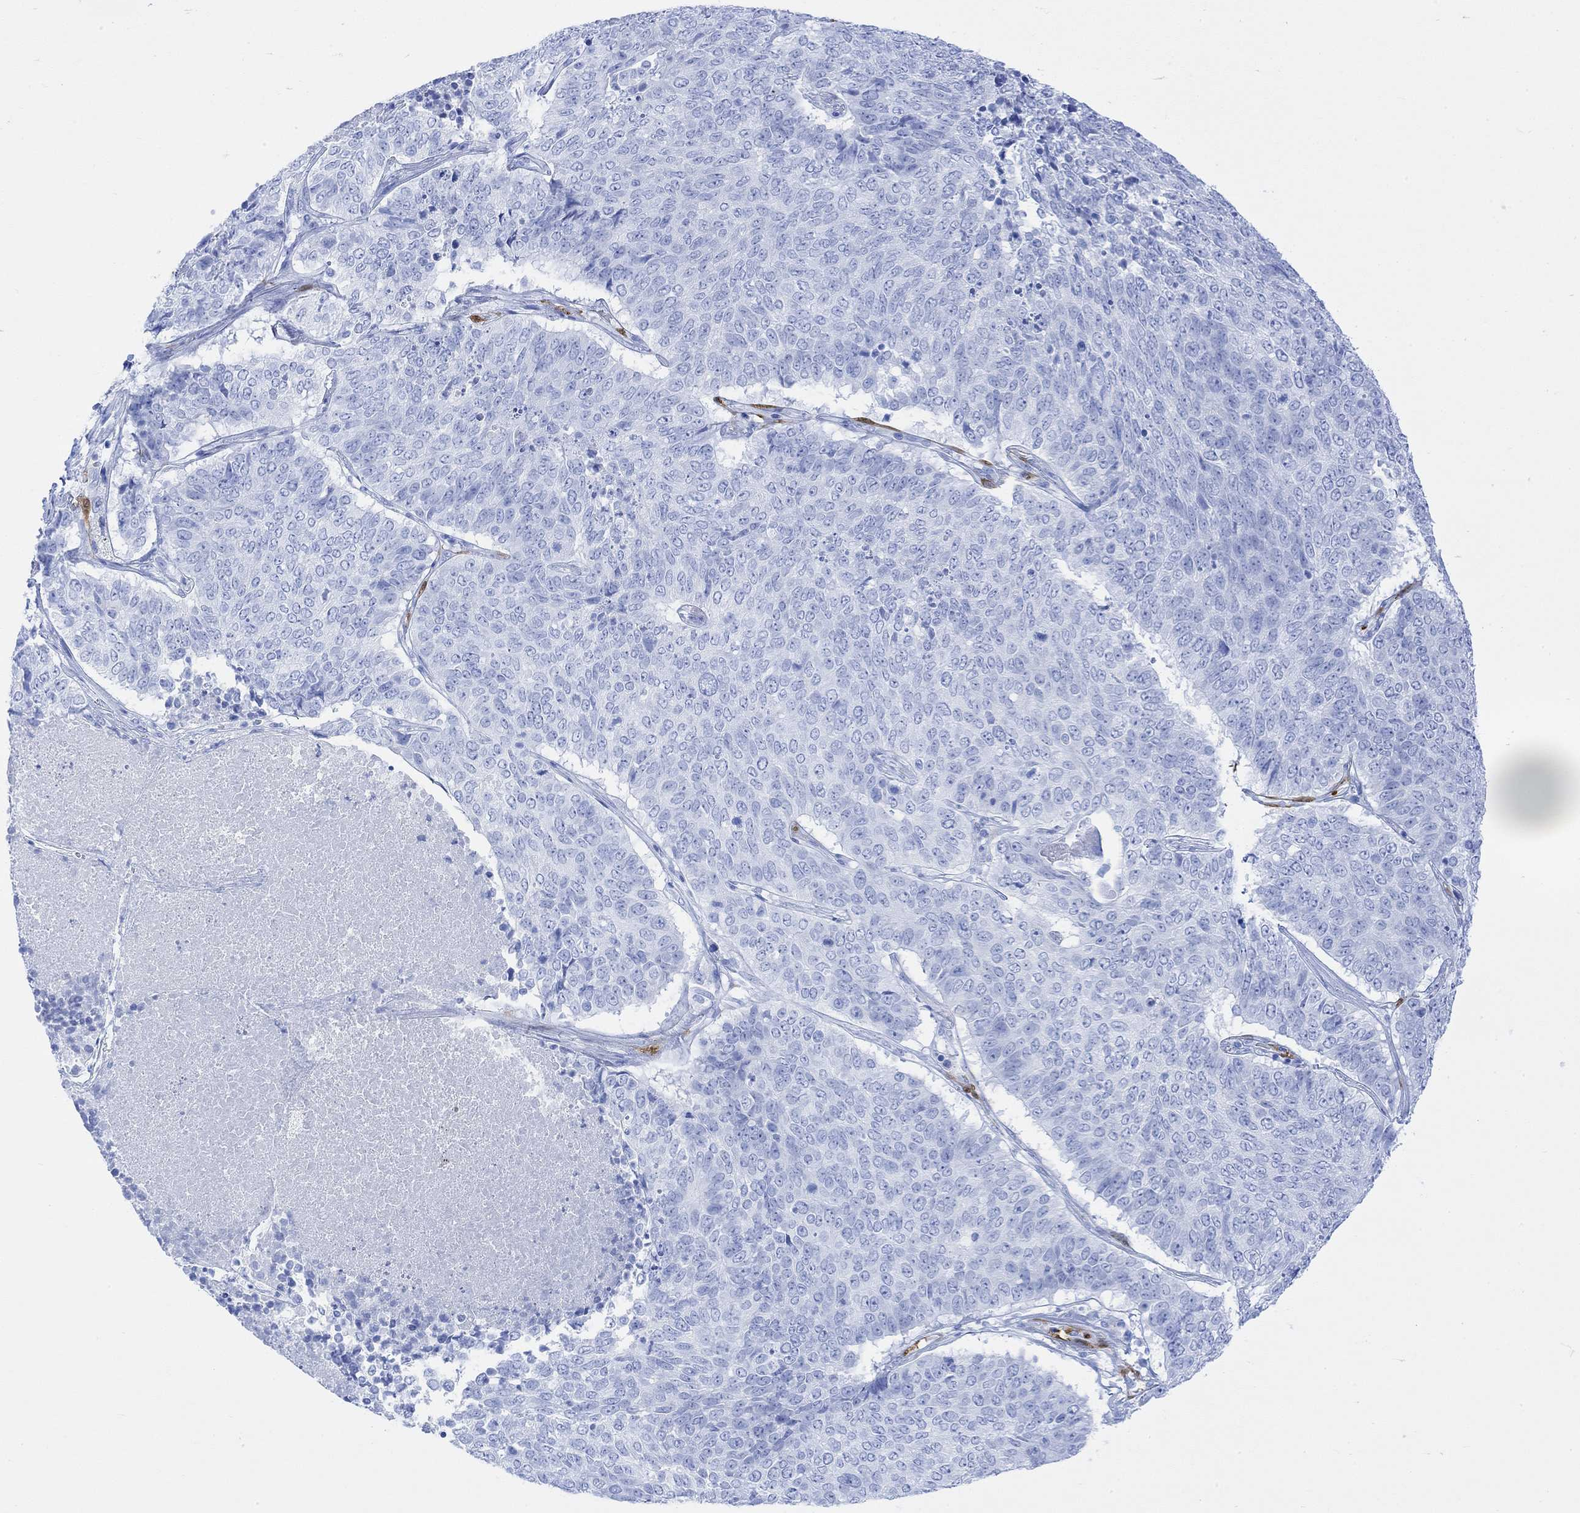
{"staining": {"intensity": "negative", "quantity": "none", "location": "none"}, "tissue": "lung cancer", "cell_type": "Tumor cells", "image_type": "cancer", "snomed": [{"axis": "morphology", "description": "Squamous cell carcinoma, NOS"}, {"axis": "topography", "description": "Lung"}], "caption": "High magnification brightfield microscopy of lung squamous cell carcinoma stained with DAB (3,3'-diaminobenzidine) (brown) and counterstained with hematoxylin (blue): tumor cells show no significant staining. The staining was performed using DAB (3,3'-diaminobenzidine) to visualize the protein expression in brown, while the nuclei were stained in blue with hematoxylin (Magnification: 20x).", "gene": "TPPP3", "patient": {"sex": "male", "age": 64}}